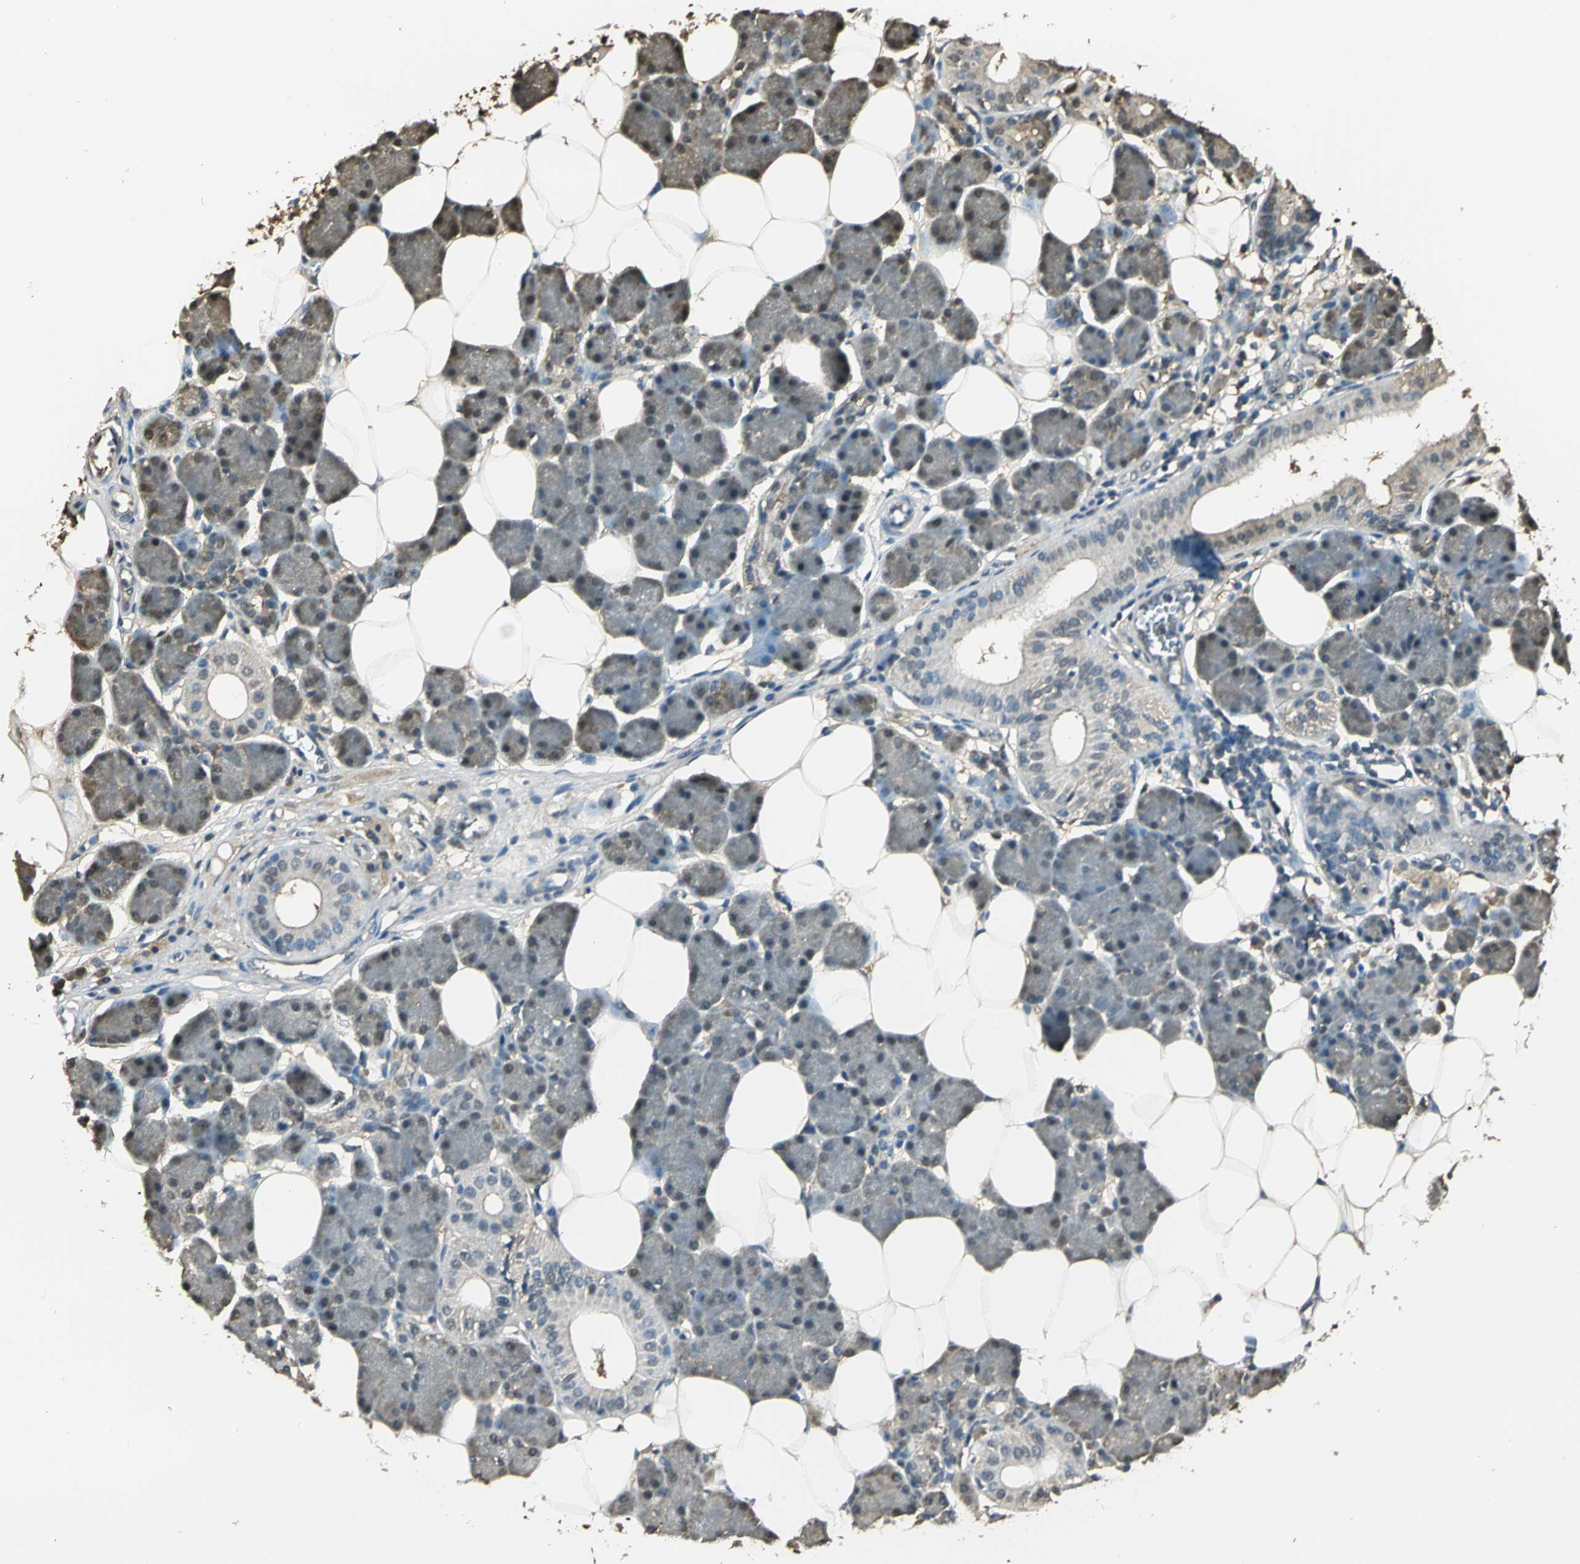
{"staining": {"intensity": "moderate", "quantity": ">75%", "location": "cytoplasmic/membranous,nuclear"}, "tissue": "salivary gland", "cell_type": "Glandular cells", "image_type": "normal", "snomed": [{"axis": "morphology", "description": "Normal tissue, NOS"}, {"axis": "morphology", "description": "Adenoma, NOS"}, {"axis": "topography", "description": "Salivary gland"}], "caption": "Salivary gland stained for a protein shows moderate cytoplasmic/membranous,nuclear positivity in glandular cells. Nuclei are stained in blue.", "gene": "PARK7", "patient": {"sex": "female", "age": 32}}